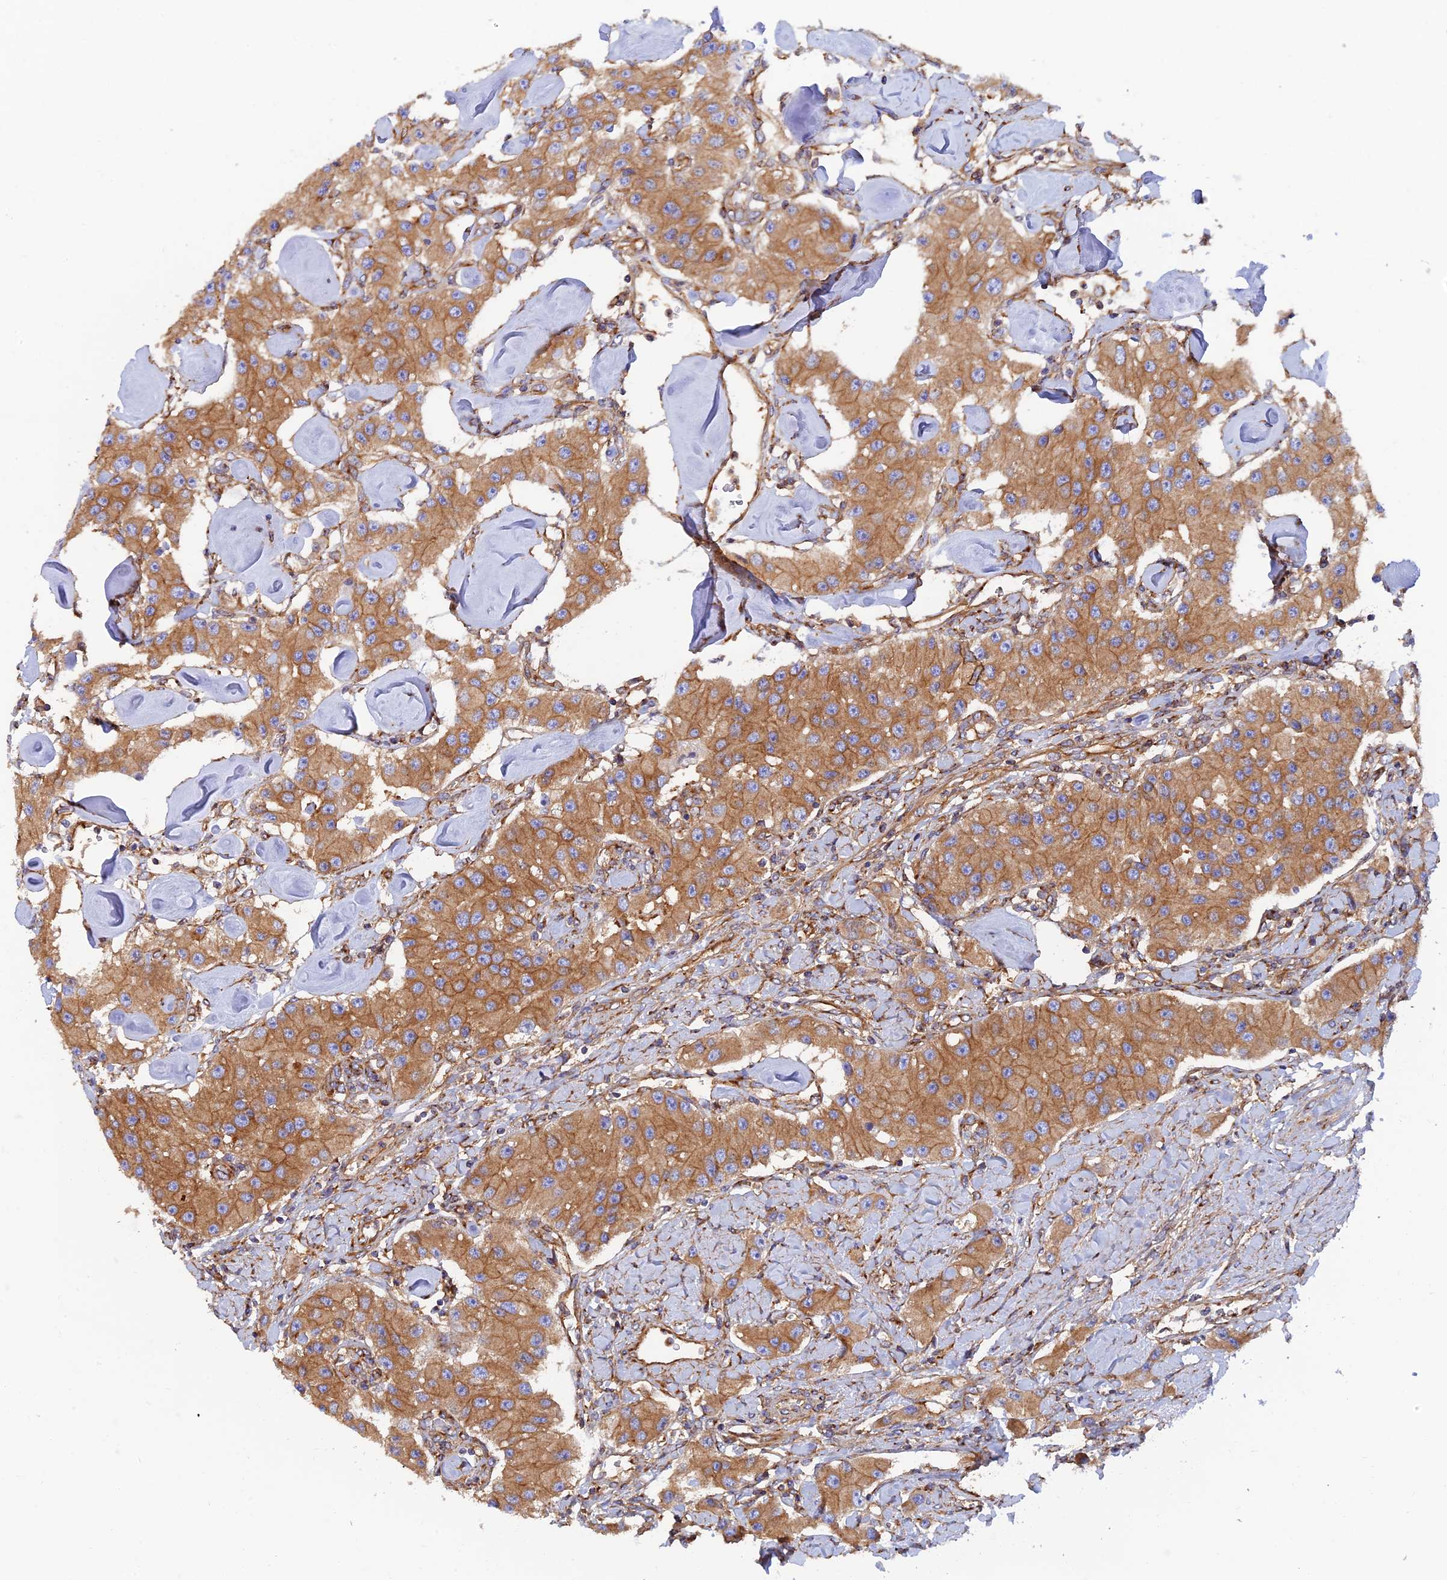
{"staining": {"intensity": "moderate", "quantity": ">75%", "location": "cytoplasmic/membranous"}, "tissue": "carcinoid", "cell_type": "Tumor cells", "image_type": "cancer", "snomed": [{"axis": "morphology", "description": "Carcinoid, malignant, NOS"}, {"axis": "topography", "description": "Pancreas"}], "caption": "Protein positivity by immunohistochemistry (IHC) displays moderate cytoplasmic/membranous positivity in about >75% of tumor cells in carcinoid (malignant).", "gene": "DCTN2", "patient": {"sex": "male", "age": 41}}